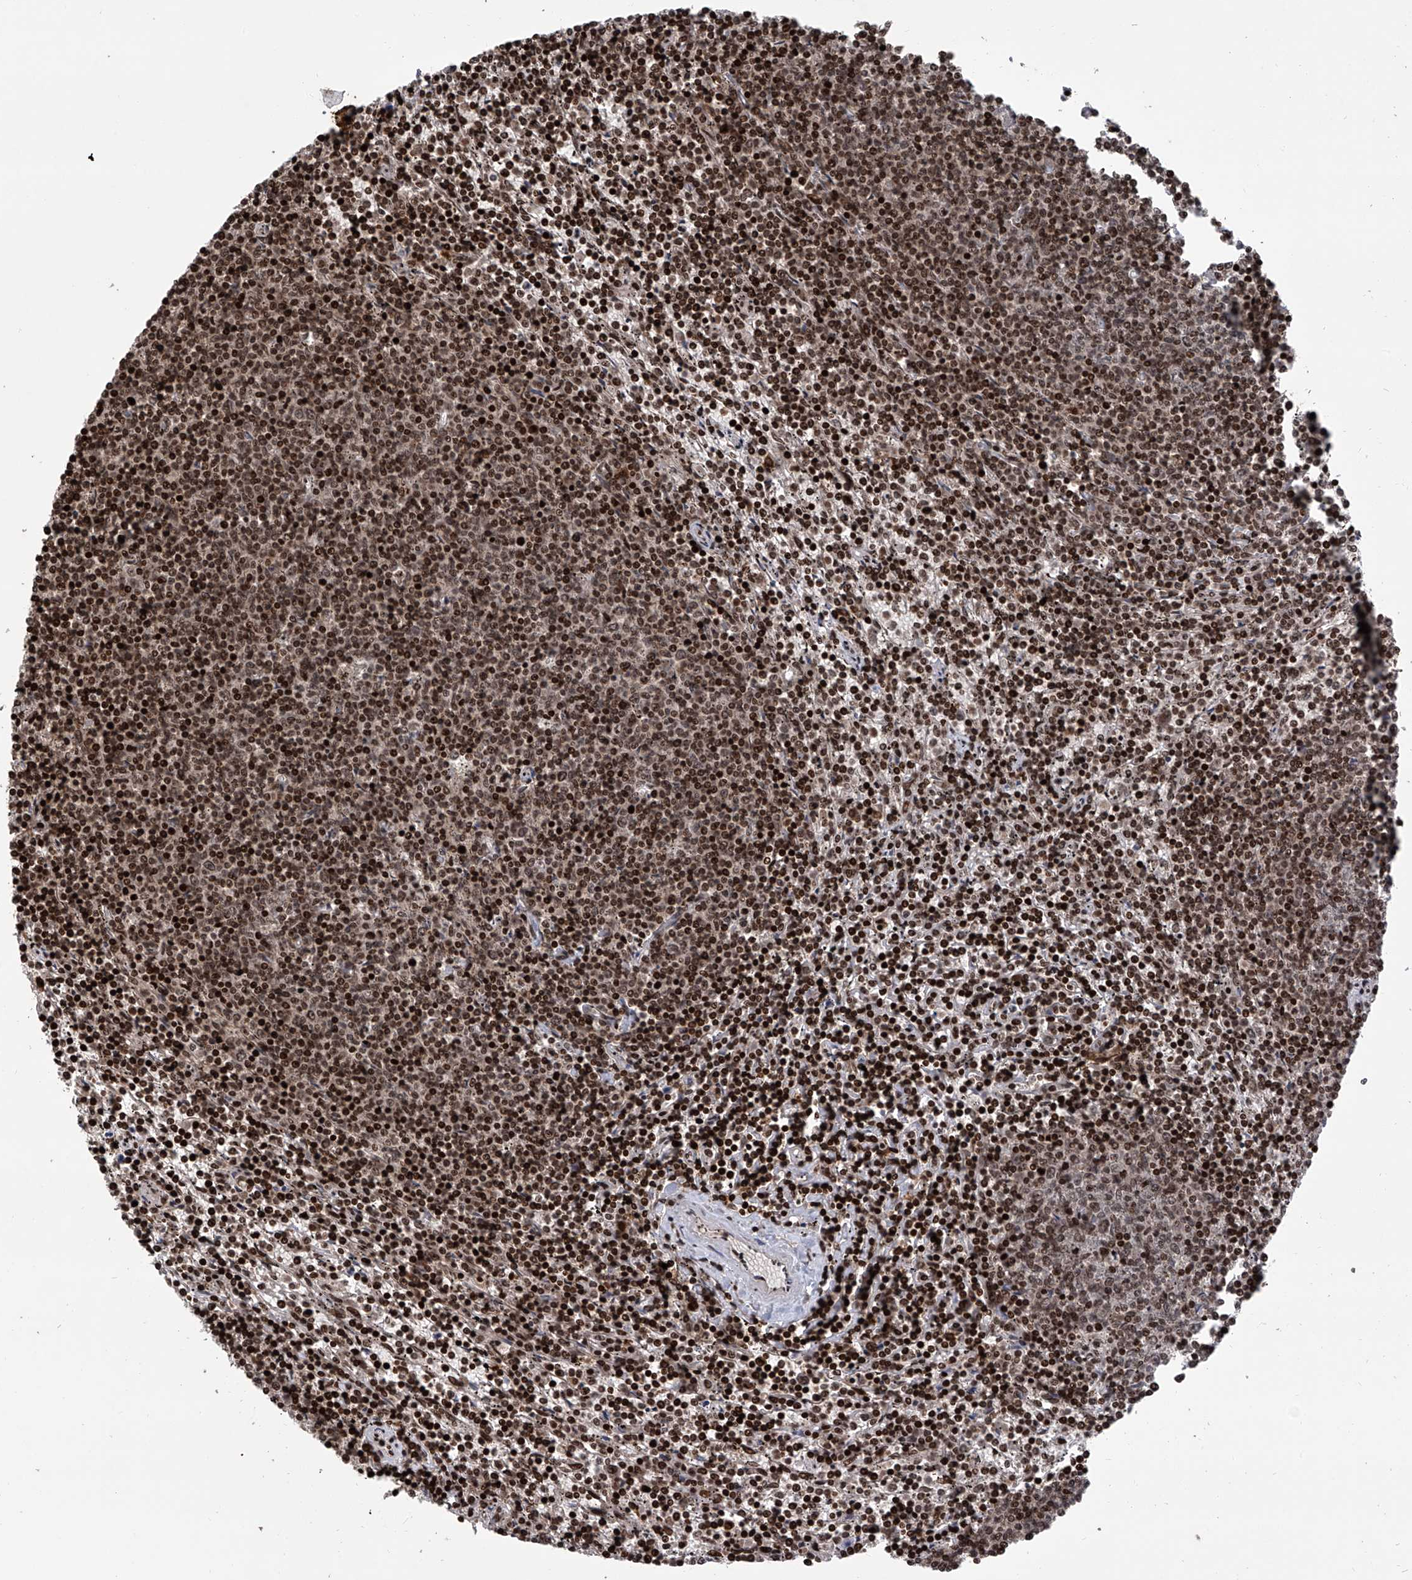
{"staining": {"intensity": "strong", "quantity": ">75%", "location": "nuclear"}, "tissue": "lymphoma", "cell_type": "Tumor cells", "image_type": "cancer", "snomed": [{"axis": "morphology", "description": "Malignant lymphoma, non-Hodgkin's type, Low grade"}, {"axis": "topography", "description": "Spleen"}], "caption": "This photomicrograph reveals immunohistochemistry (IHC) staining of low-grade malignant lymphoma, non-Hodgkin's type, with high strong nuclear positivity in about >75% of tumor cells.", "gene": "PAK1IP1", "patient": {"sex": "female", "age": 50}}